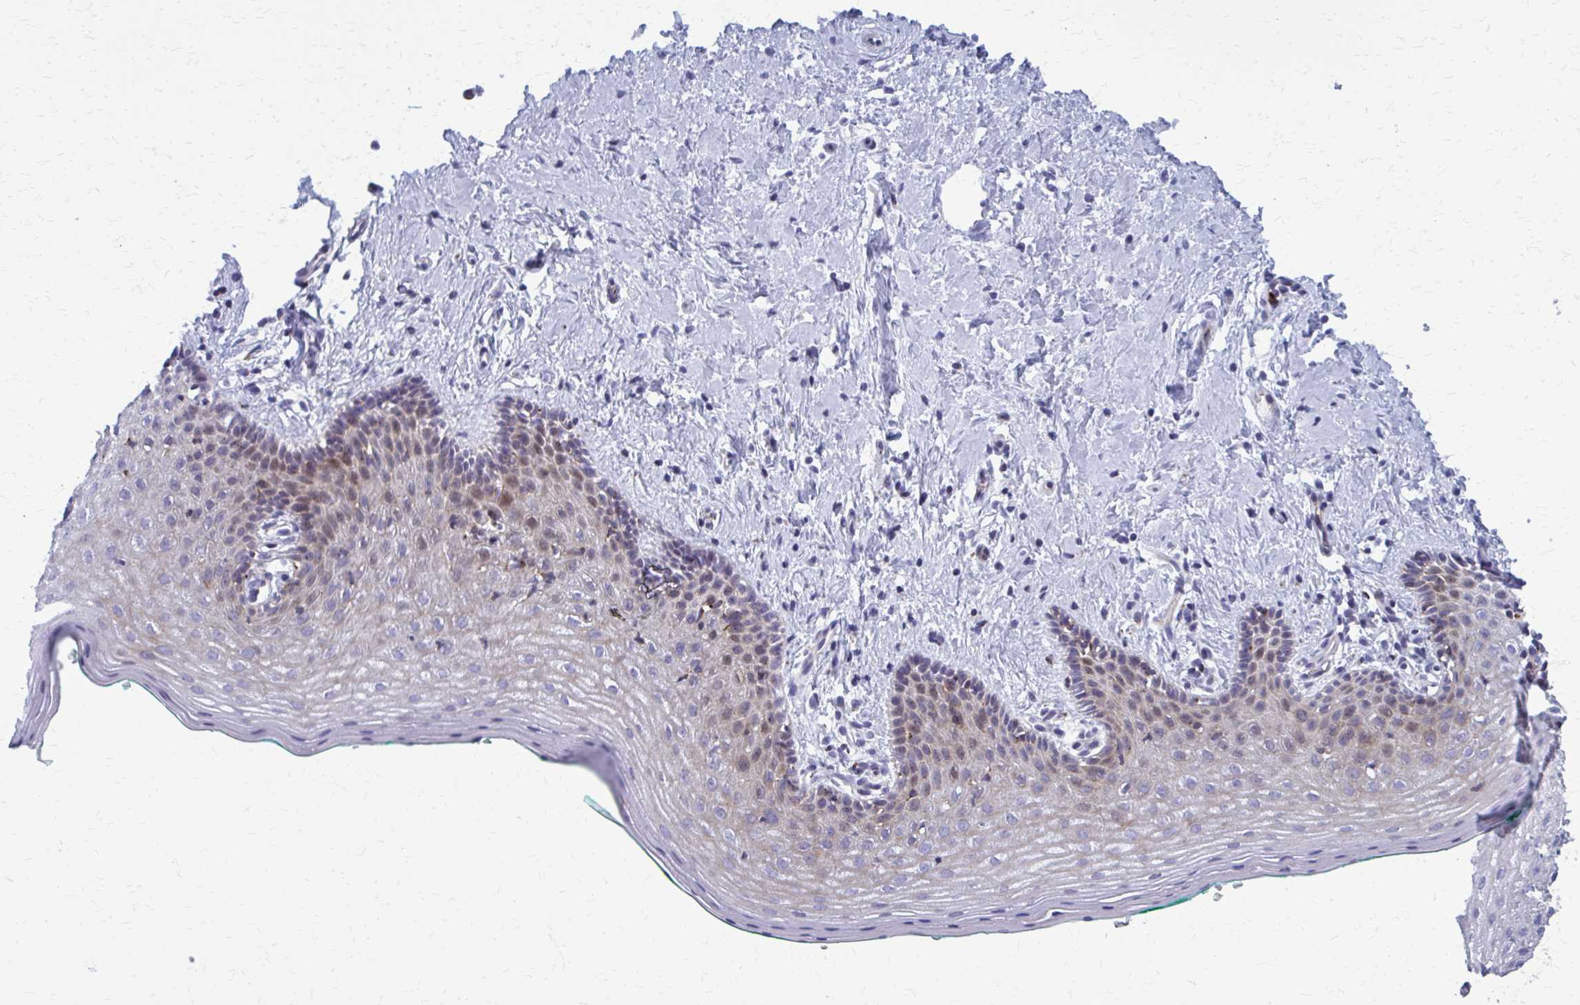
{"staining": {"intensity": "moderate", "quantity": "<25%", "location": "cytoplasmic/membranous"}, "tissue": "vagina", "cell_type": "Squamous epithelial cells", "image_type": "normal", "snomed": [{"axis": "morphology", "description": "Normal tissue, NOS"}, {"axis": "topography", "description": "Vagina"}], "caption": "Squamous epithelial cells show moderate cytoplasmic/membranous positivity in about <25% of cells in unremarkable vagina.", "gene": "PEDS1", "patient": {"sex": "female", "age": 42}}